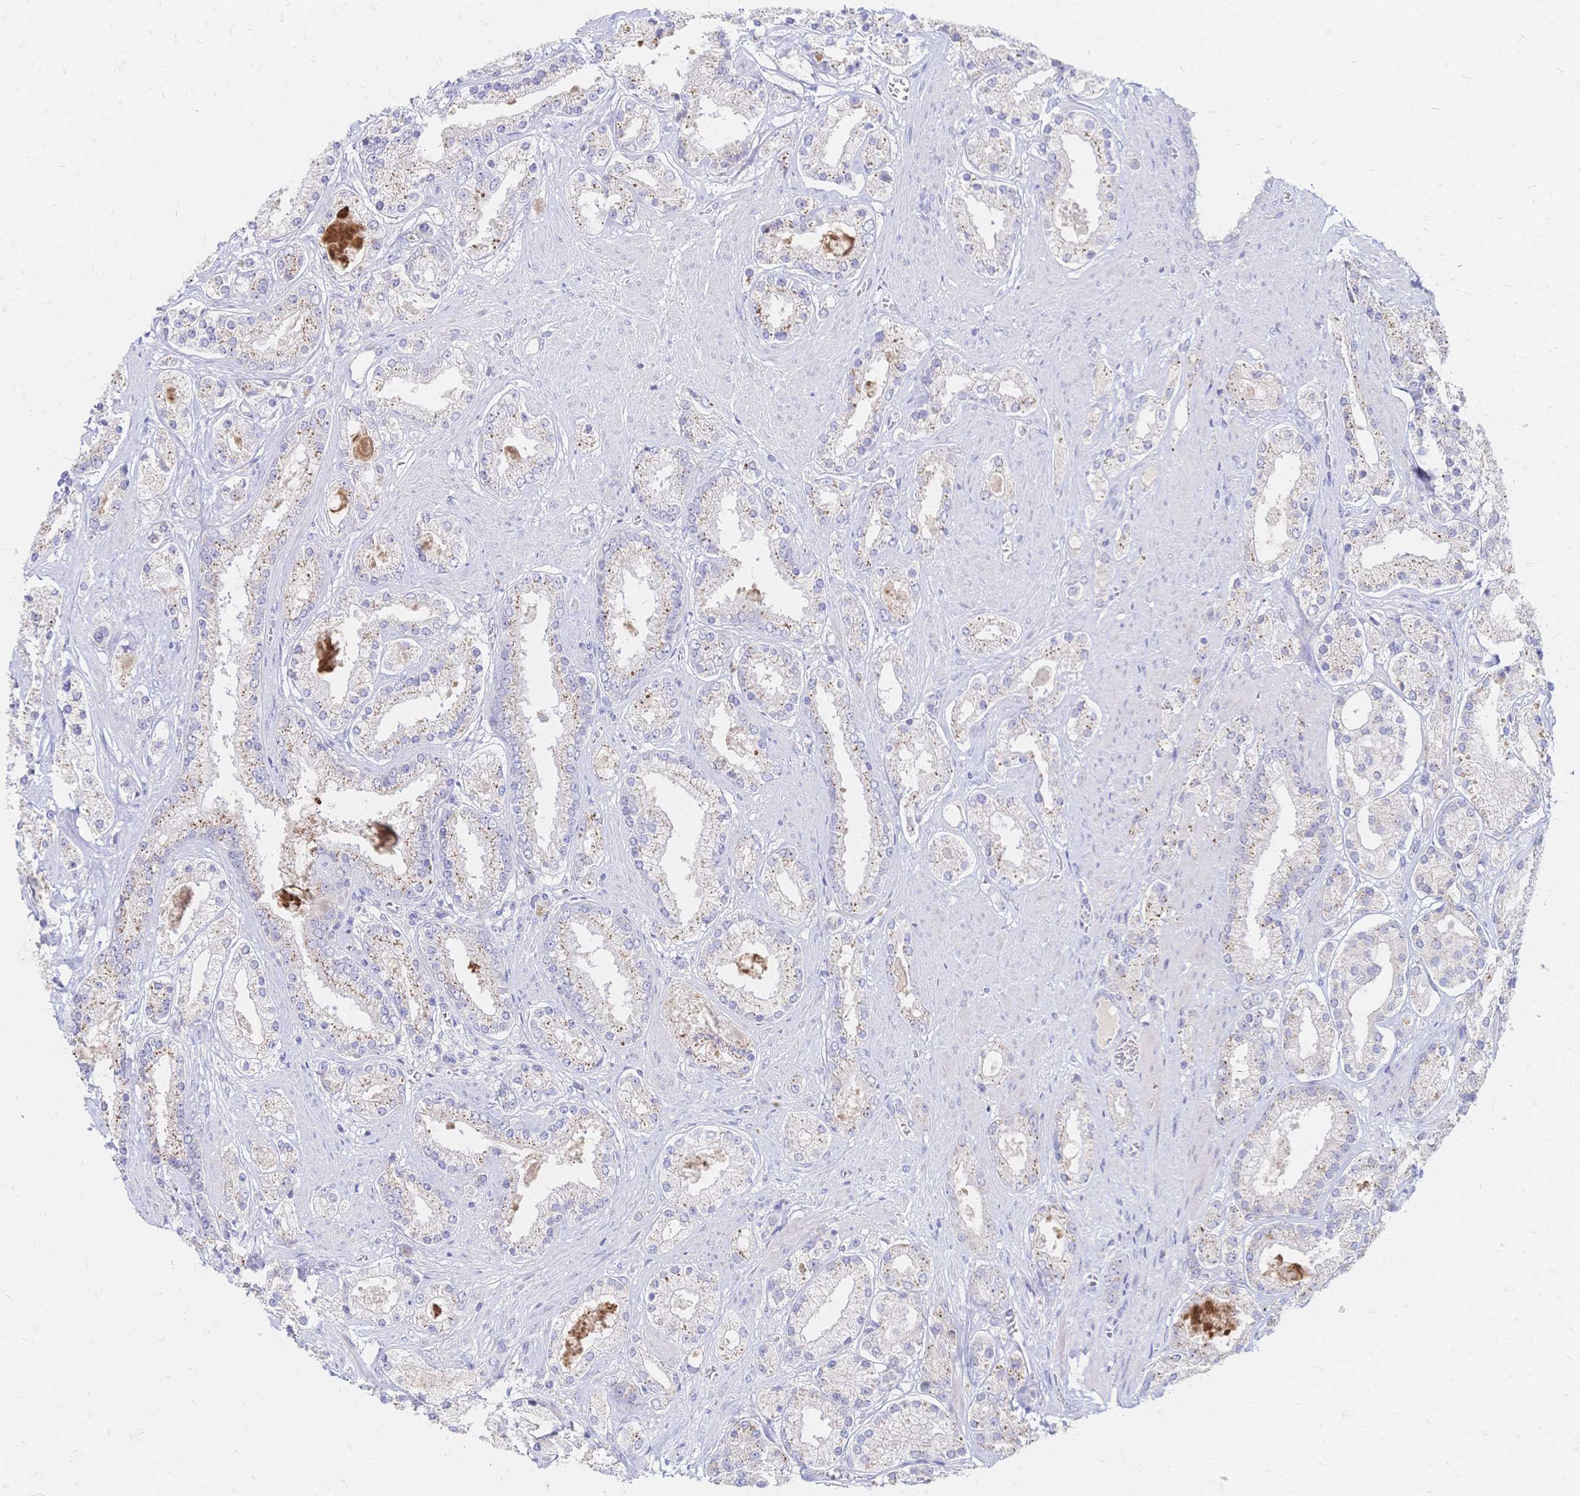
{"staining": {"intensity": "weak", "quantity": "25%-75%", "location": "cytoplasmic/membranous"}, "tissue": "prostate cancer", "cell_type": "Tumor cells", "image_type": "cancer", "snomed": [{"axis": "morphology", "description": "Adenocarcinoma, High grade"}, {"axis": "topography", "description": "Prostate"}], "caption": "A brown stain shows weak cytoplasmic/membranous positivity of a protein in prostate cancer (high-grade adenocarcinoma) tumor cells. The staining was performed using DAB to visualize the protein expression in brown, while the nuclei were stained in blue with hematoxylin (Magnification: 20x).", "gene": "VWC2L", "patient": {"sex": "male", "age": 67}}